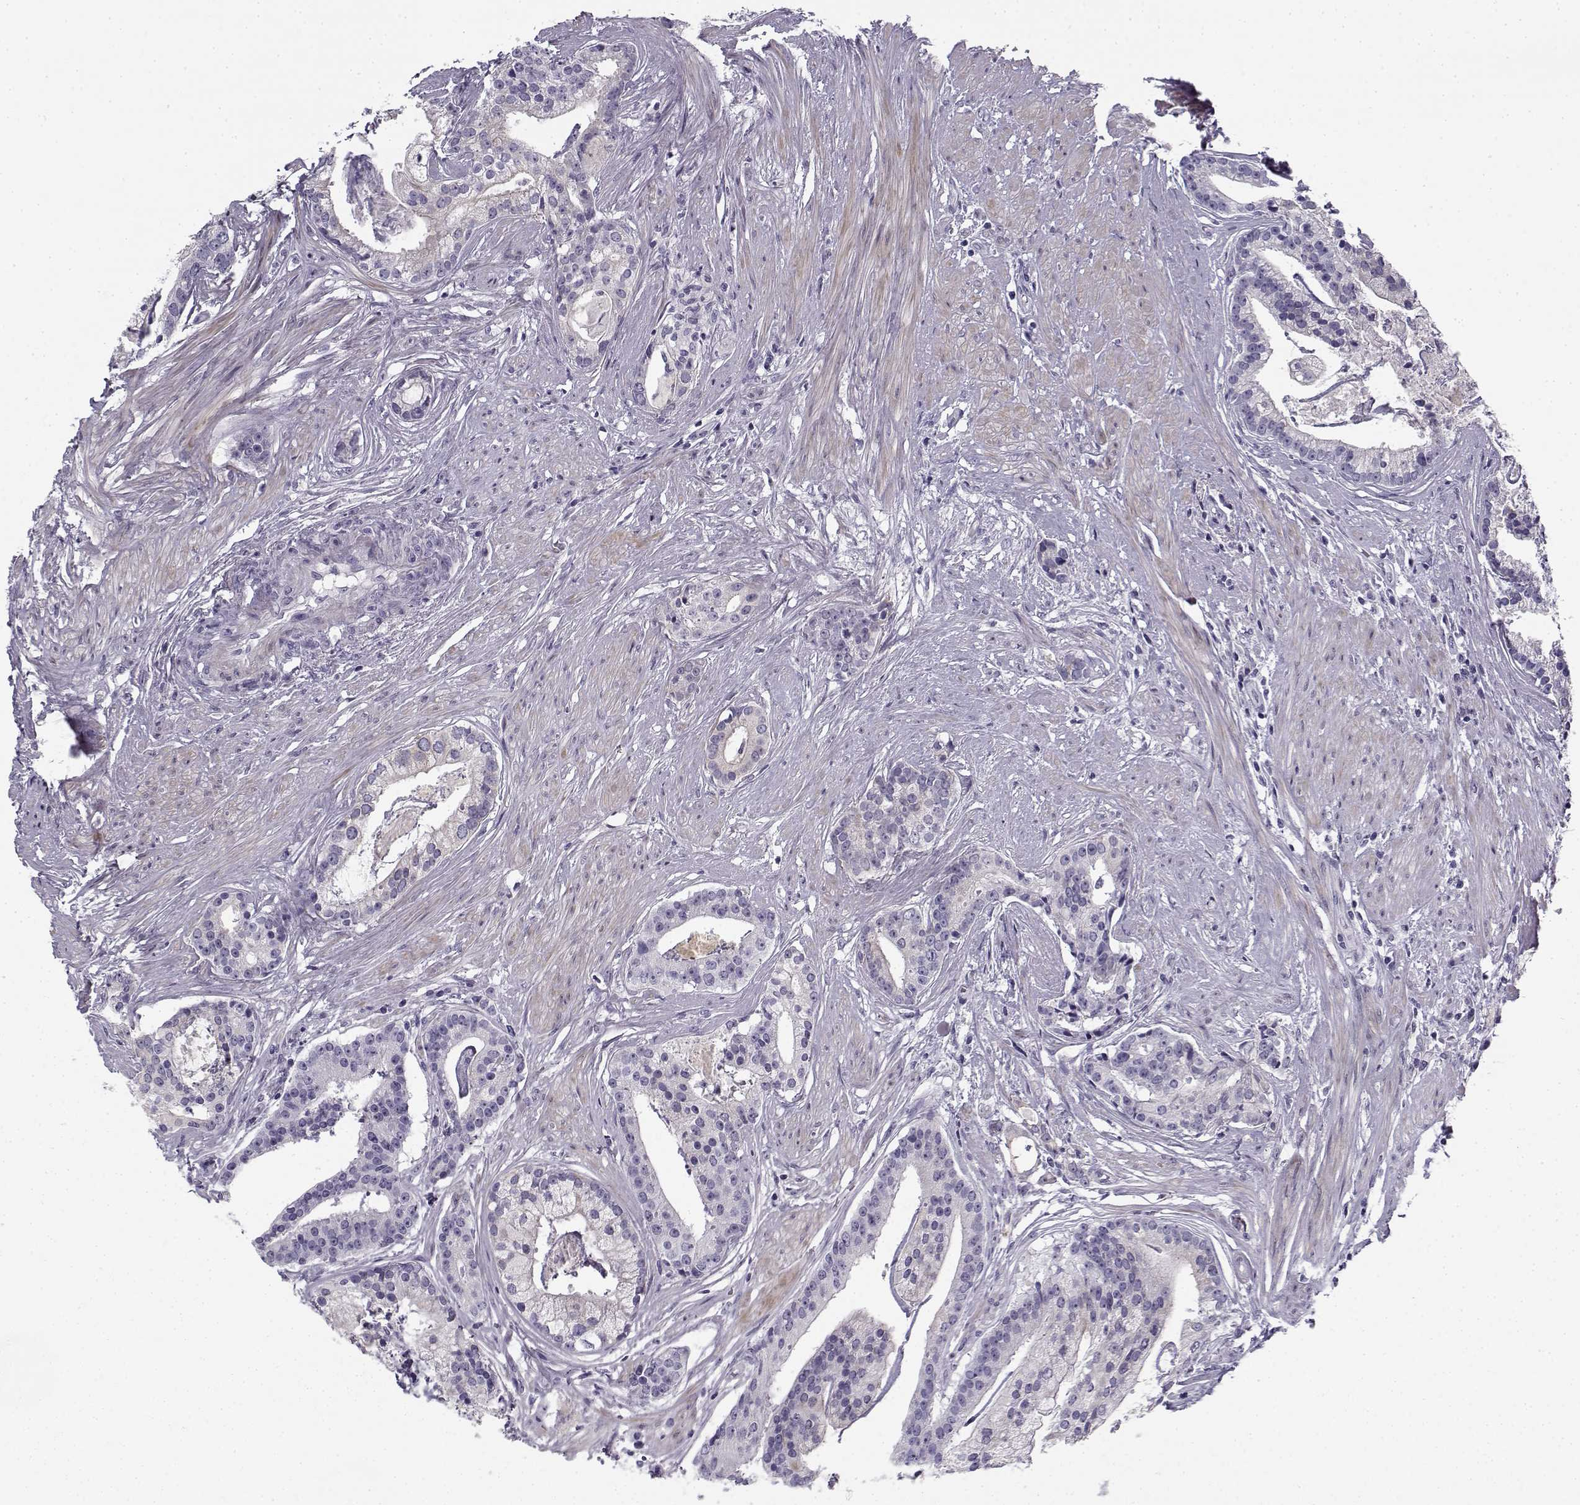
{"staining": {"intensity": "negative", "quantity": "none", "location": "none"}, "tissue": "prostate cancer", "cell_type": "Tumor cells", "image_type": "cancer", "snomed": [{"axis": "morphology", "description": "Adenocarcinoma, NOS"}, {"axis": "topography", "description": "Prostate and seminal vesicle, NOS"}, {"axis": "topography", "description": "Prostate"}], "caption": "DAB immunohistochemical staining of prostate adenocarcinoma reveals no significant staining in tumor cells.", "gene": "CREB3L3", "patient": {"sex": "male", "age": 44}}